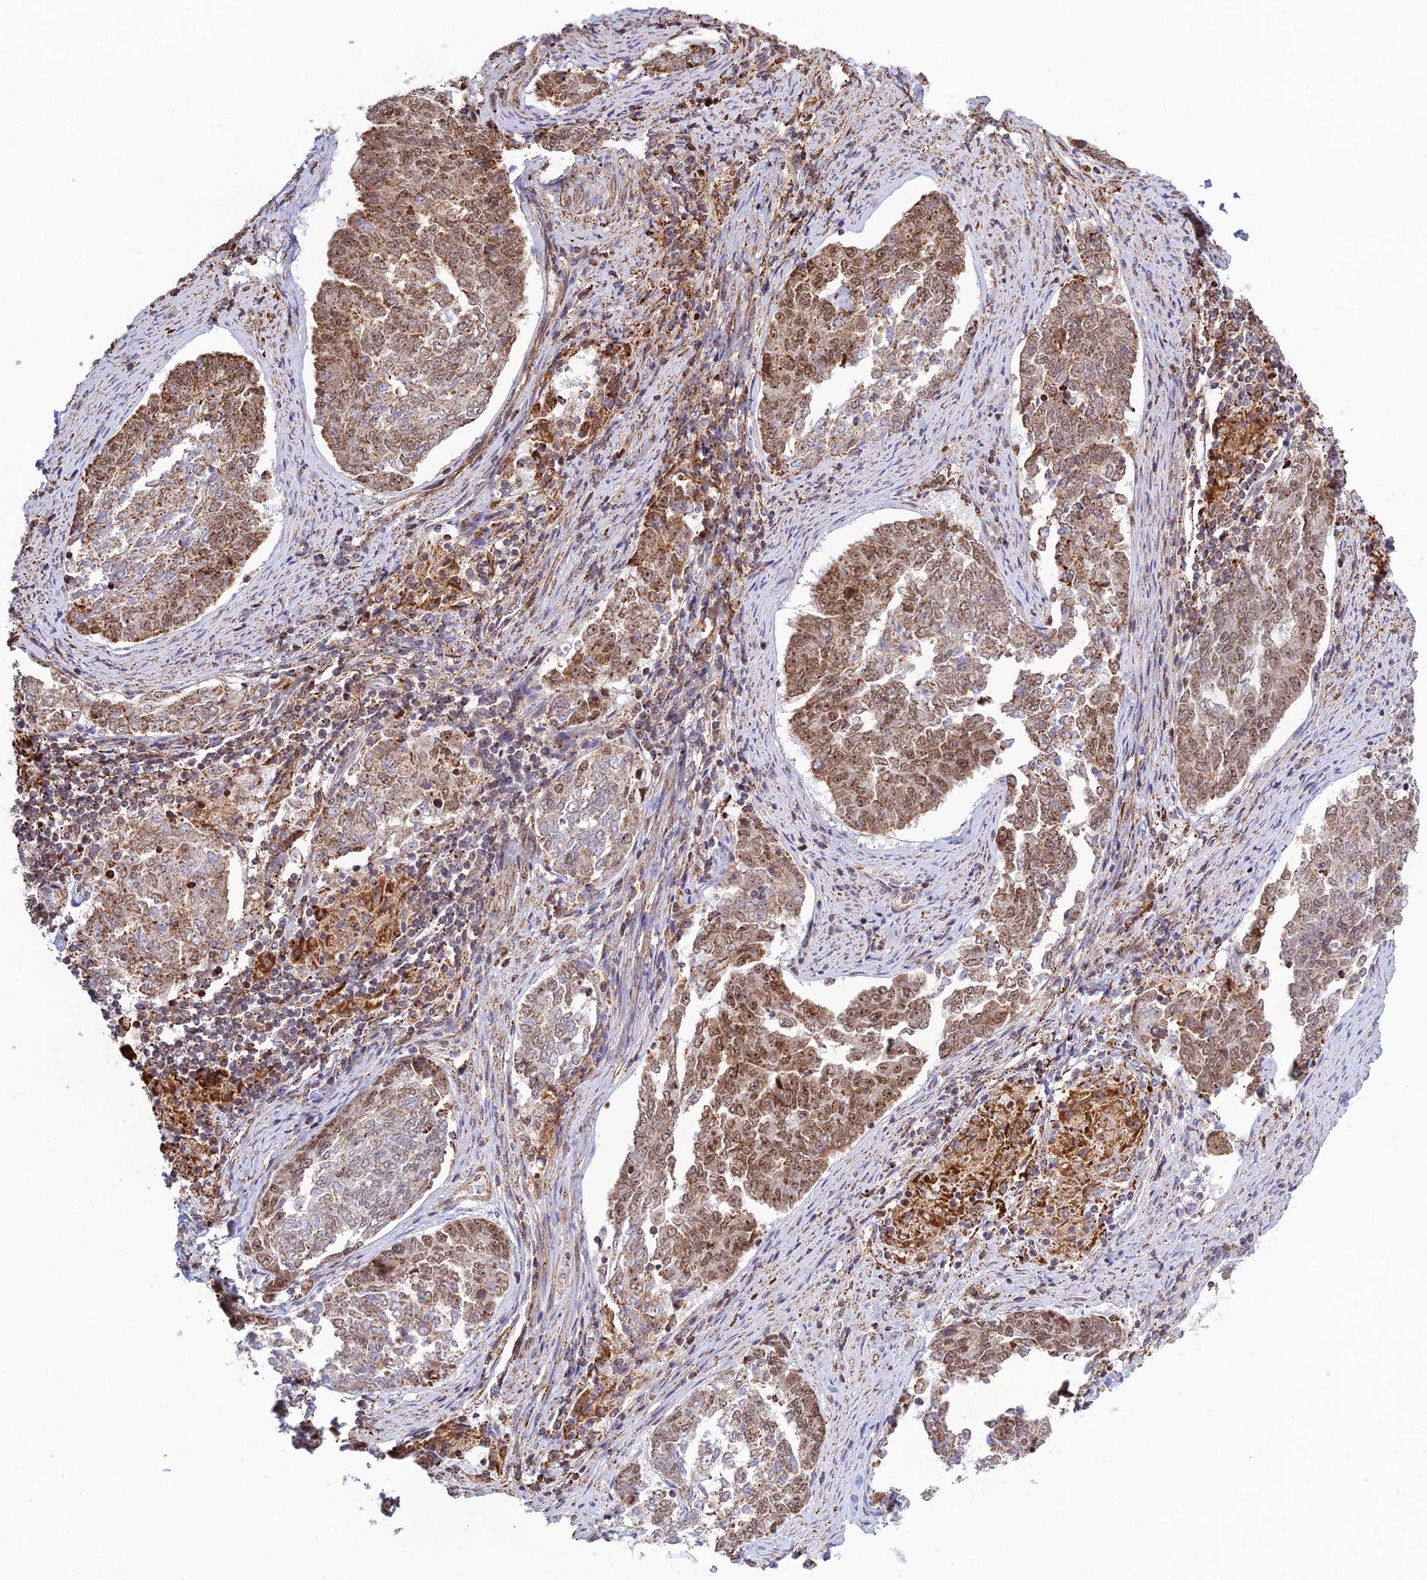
{"staining": {"intensity": "moderate", "quantity": ">75%", "location": "cytoplasmic/membranous,nuclear"}, "tissue": "endometrial cancer", "cell_type": "Tumor cells", "image_type": "cancer", "snomed": [{"axis": "morphology", "description": "Adenocarcinoma, NOS"}, {"axis": "topography", "description": "Endometrium"}], "caption": "The immunohistochemical stain highlights moderate cytoplasmic/membranous and nuclear staining in tumor cells of adenocarcinoma (endometrial) tissue. Using DAB (brown) and hematoxylin (blue) stains, captured at high magnification using brightfield microscopy.", "gene": "POLR1G", "patient": {"sex": "female", "age": 80}}